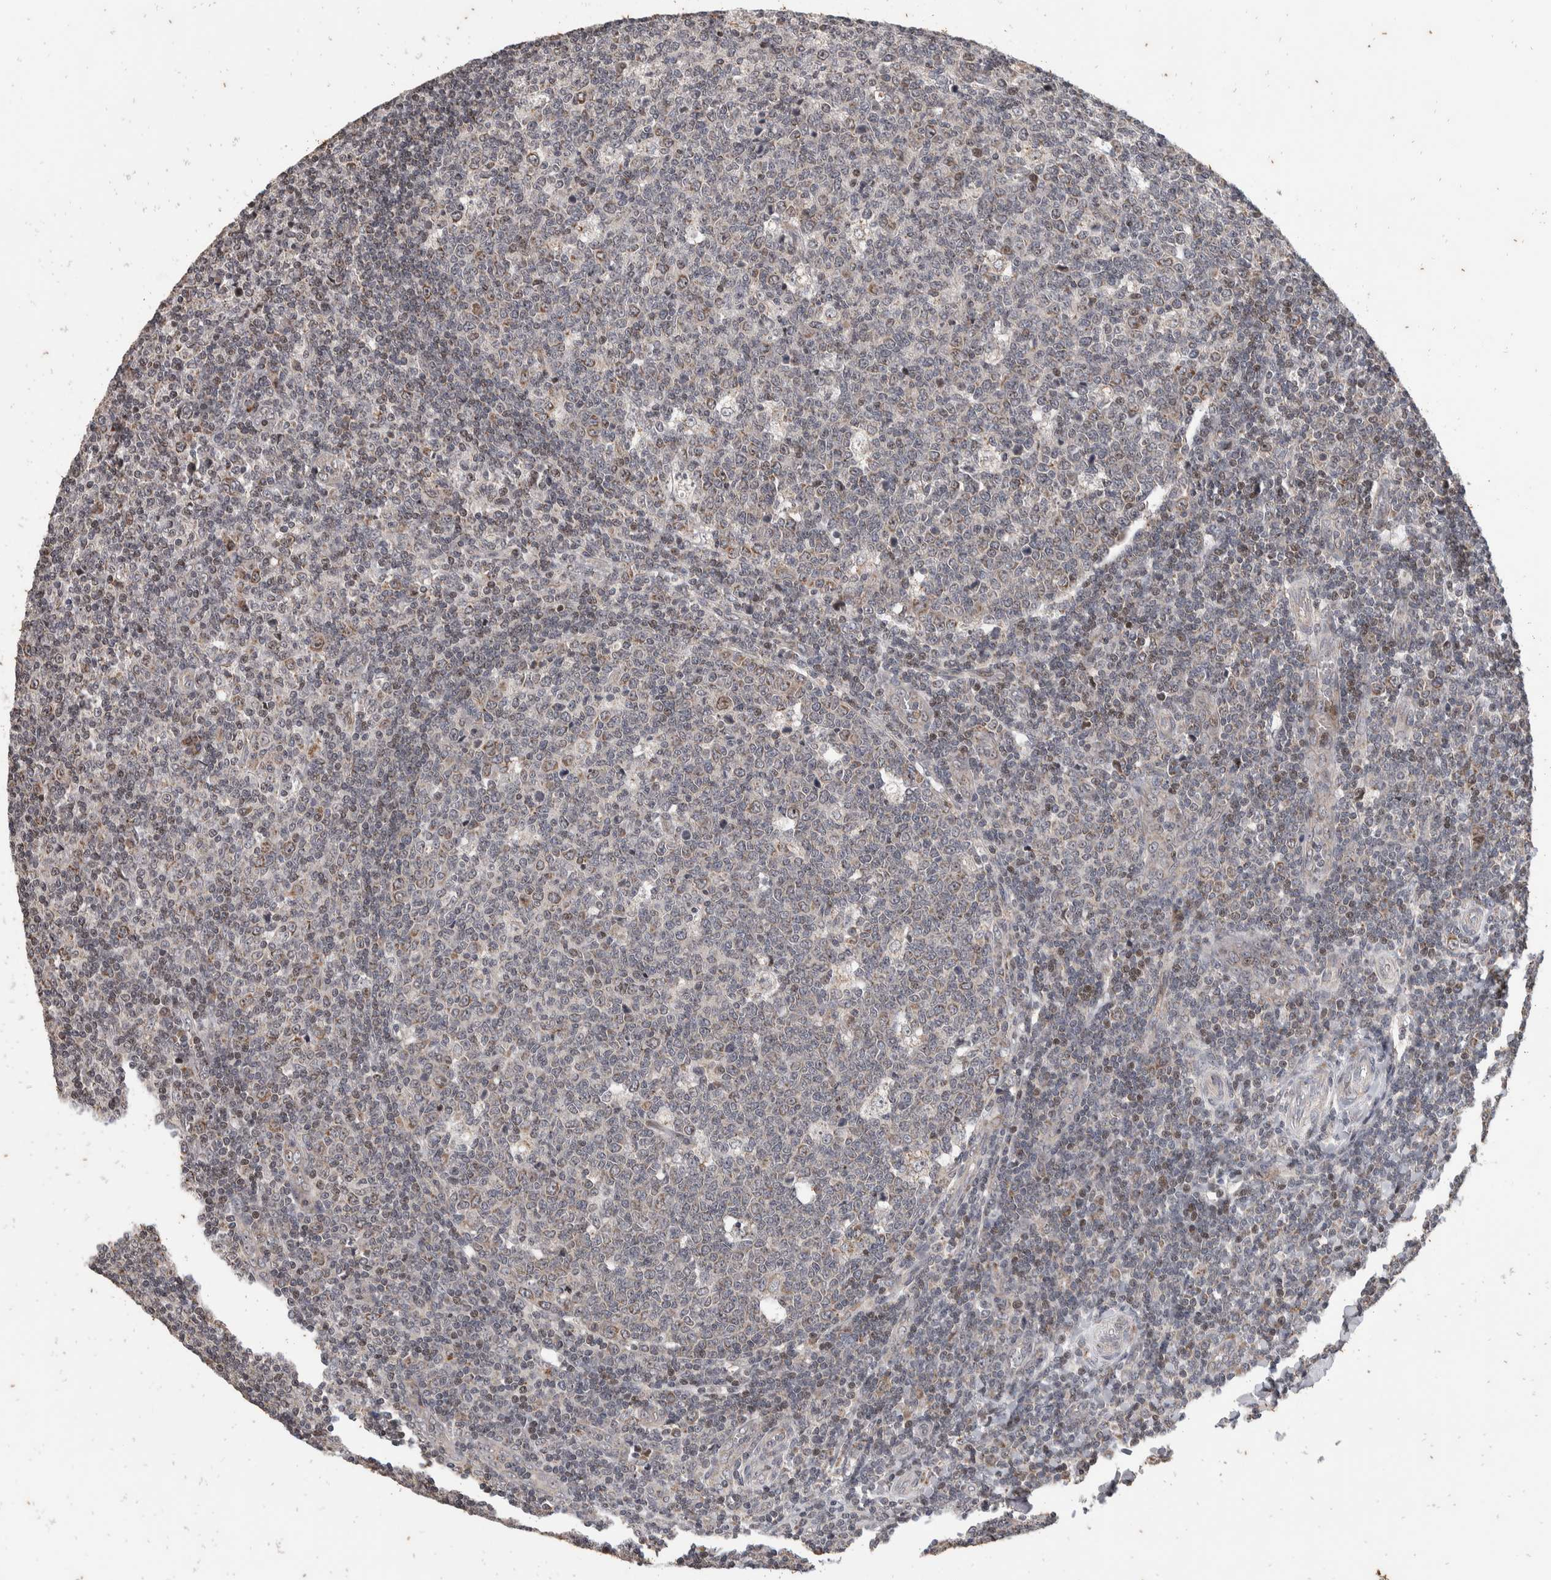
{"staining": {"intensity": "weak", "quantity": "<25%", "location": "nuclear"}, "tissue": "tonsil", "cell_type": "Germinal center cells", "image_type": "normal", "snomed": [{"axis": "morphology", "description": "Normal tissue, NOS"}, {"axis": "topography", "description": "Tonsil"}], "caption": "This is an IHC image of unremarkable human tonsil. There is no expression in germinal center cells.", "gene": "ATXN7L1", "patient": {"sex": "female", "age": 19}}